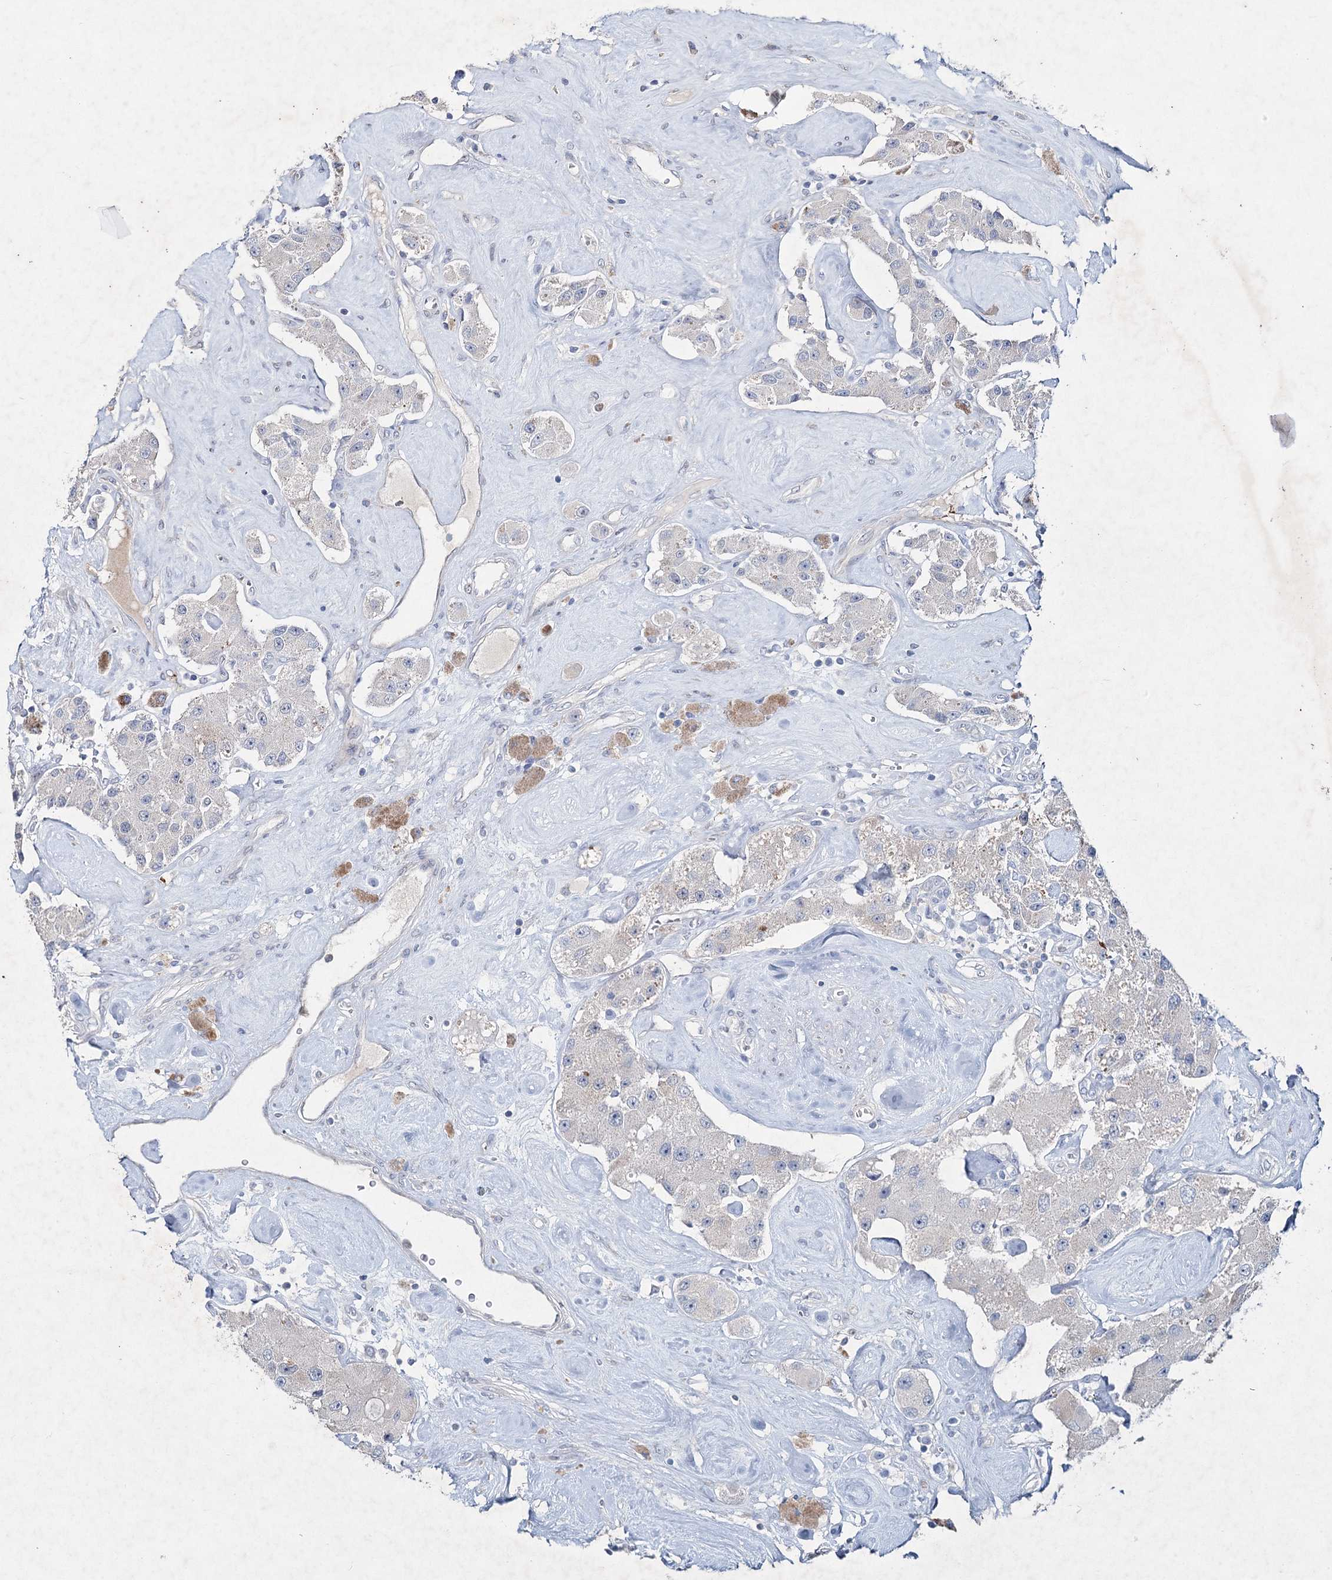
{"staining": {"intensity": "negative", "quantity": "none", "location": "none"}, "tissue": "carcinoid", "cell_type": "Tumor cells", "image_type": "cancer", "snomed": [{"axis": "morphology", "description": "Carcinoid, malignant, NOS"}, {"axis": "topography", "description": "Pancreas"}], "caption": "Immunohistochemical staining of carcinoid (malignant) reveals no significant expression in tumor cells.", "gene": "RFX6", "patient": {"sex": "male", "age": 41}}